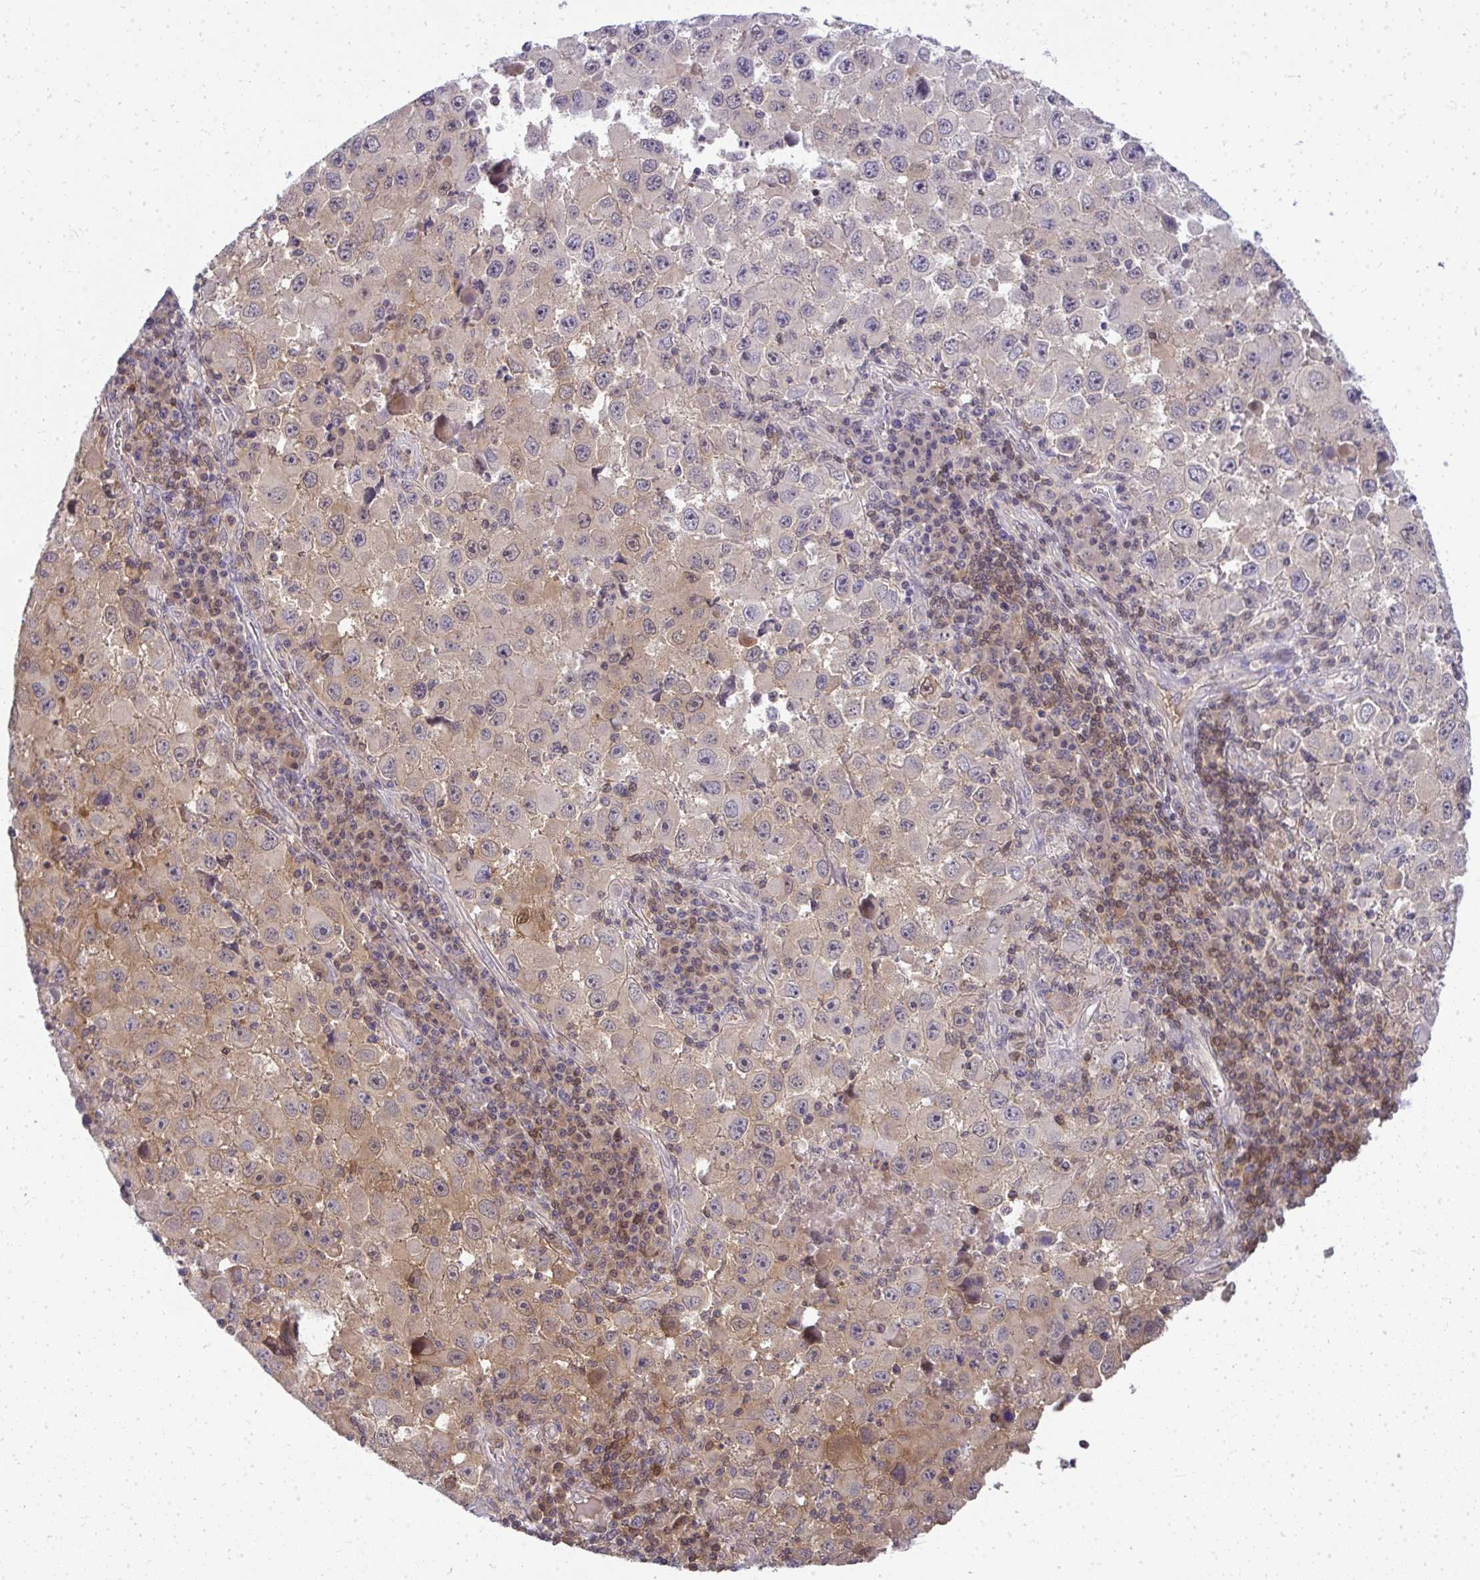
{"staining": {"intensity": "weak", "quantity": "25%-75%", "location": "cytoplasmic/membranous"}, "tissue": "melanoma", "cell_type": "Tumor cells", "image_type": "cancer", "snomed": [{"axis": "morphology", "description": "Malignant melanoma, Metastatic site"}, {"axis": "topography", "description": "Lymph node"}], "caption": "Malignant melanoma (metastatic site) tissue demonstrates weak cytoplasmic/membranous staining in about 25%-75% of tumor cells, visualized by immunohistochemistry.", "gene": "HDHD2", "patient": {"sex": "female", "age": 67}}